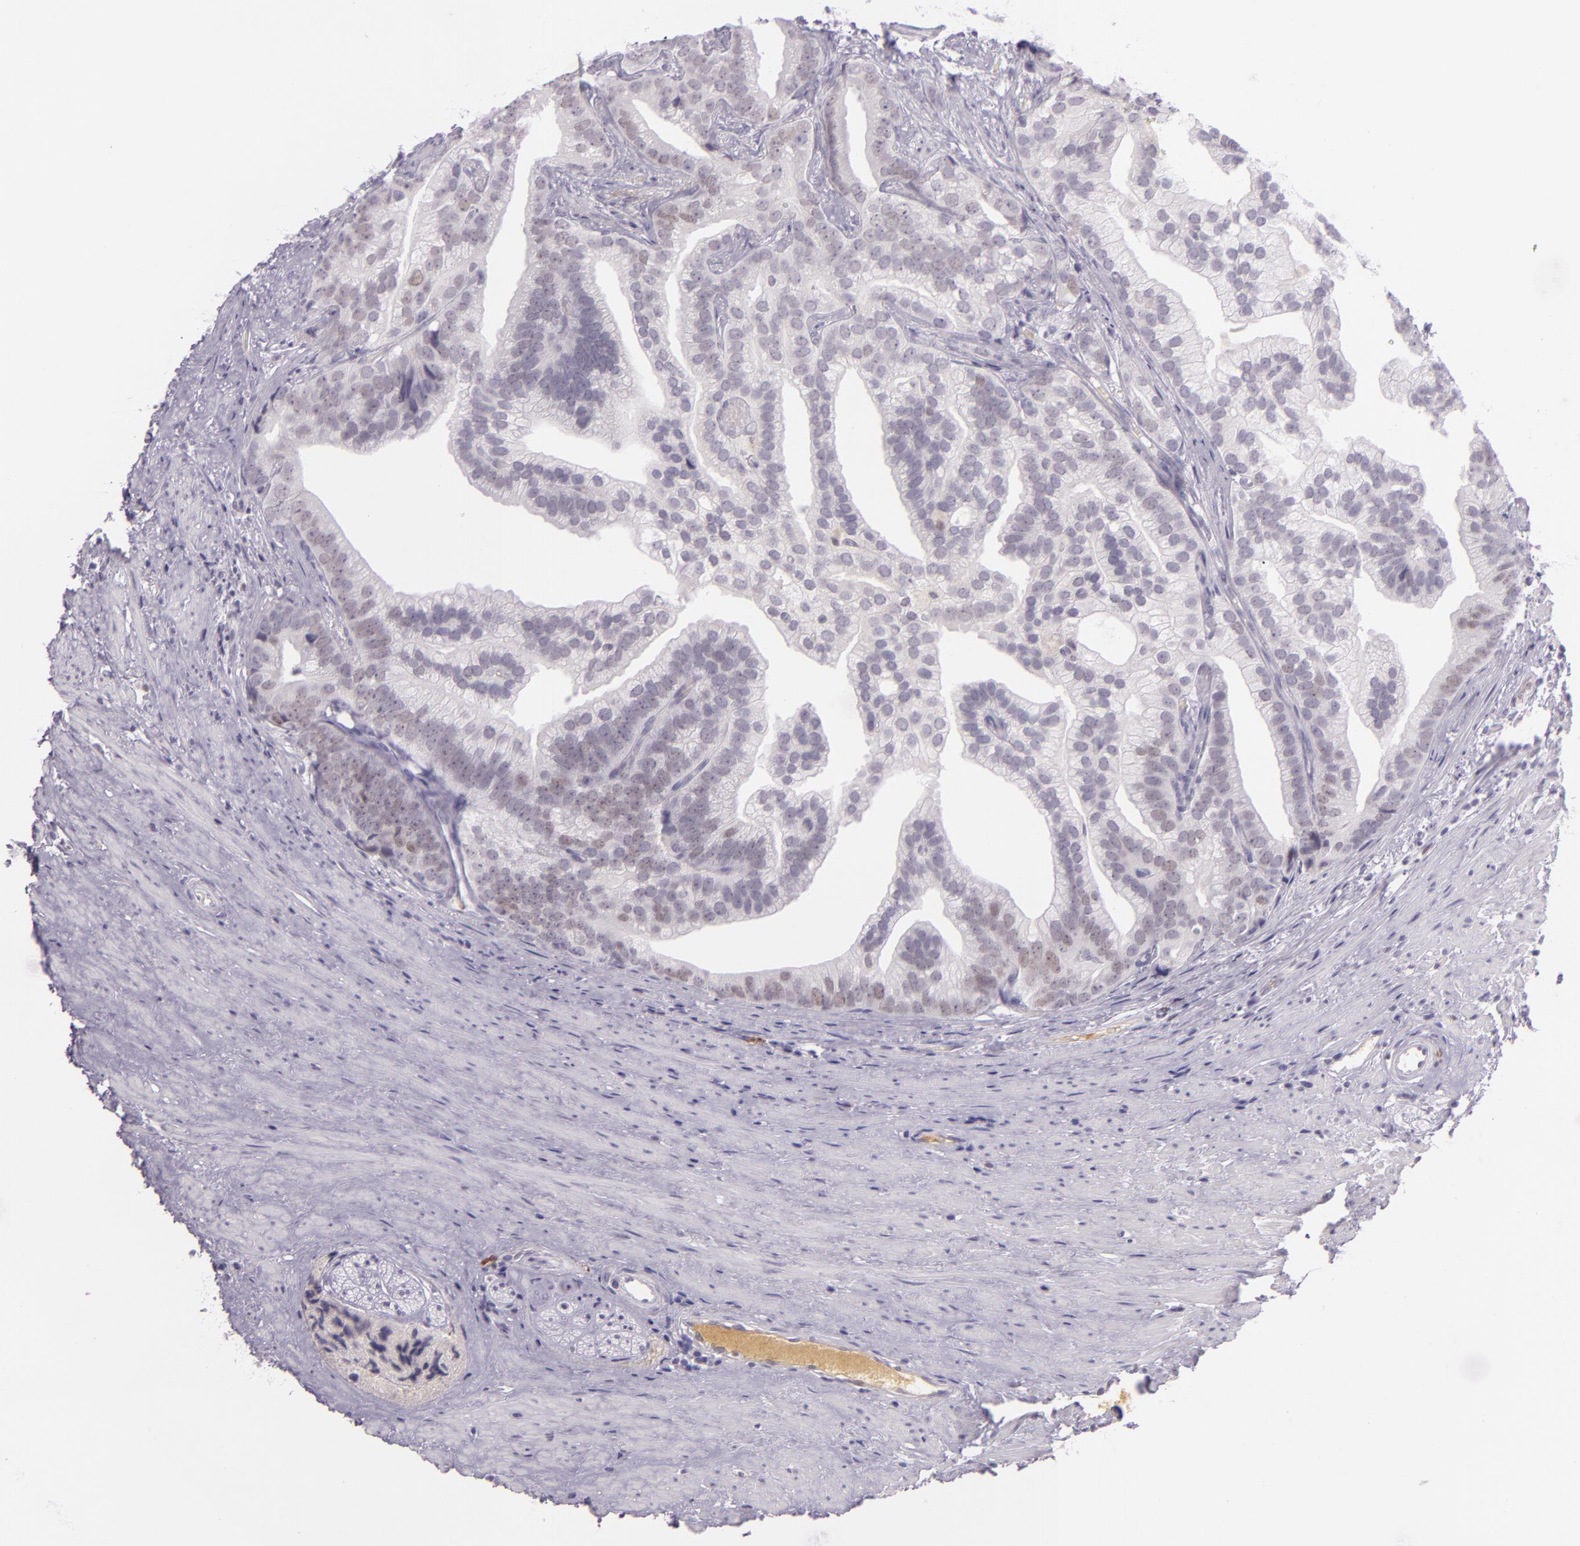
{"staining": {"intensity": "negative", "quantity": "none", "location": "none"}, "tissue": "prostate cancer", "cell_type": "Tumor cells", "image_type": "cancer", "snomed": [{"axis": "morphology", "description": "Adenocarcinoma, Low grade"}, {"axis": "topography", "description": "Prostate"}], "caption": "An image of human prostate cancer (adenocarcinoma (low-grade)) is negative for staining in tumor cells.", "gene": "CHEK2", "patient": {"sex": "male", "age": 71}}